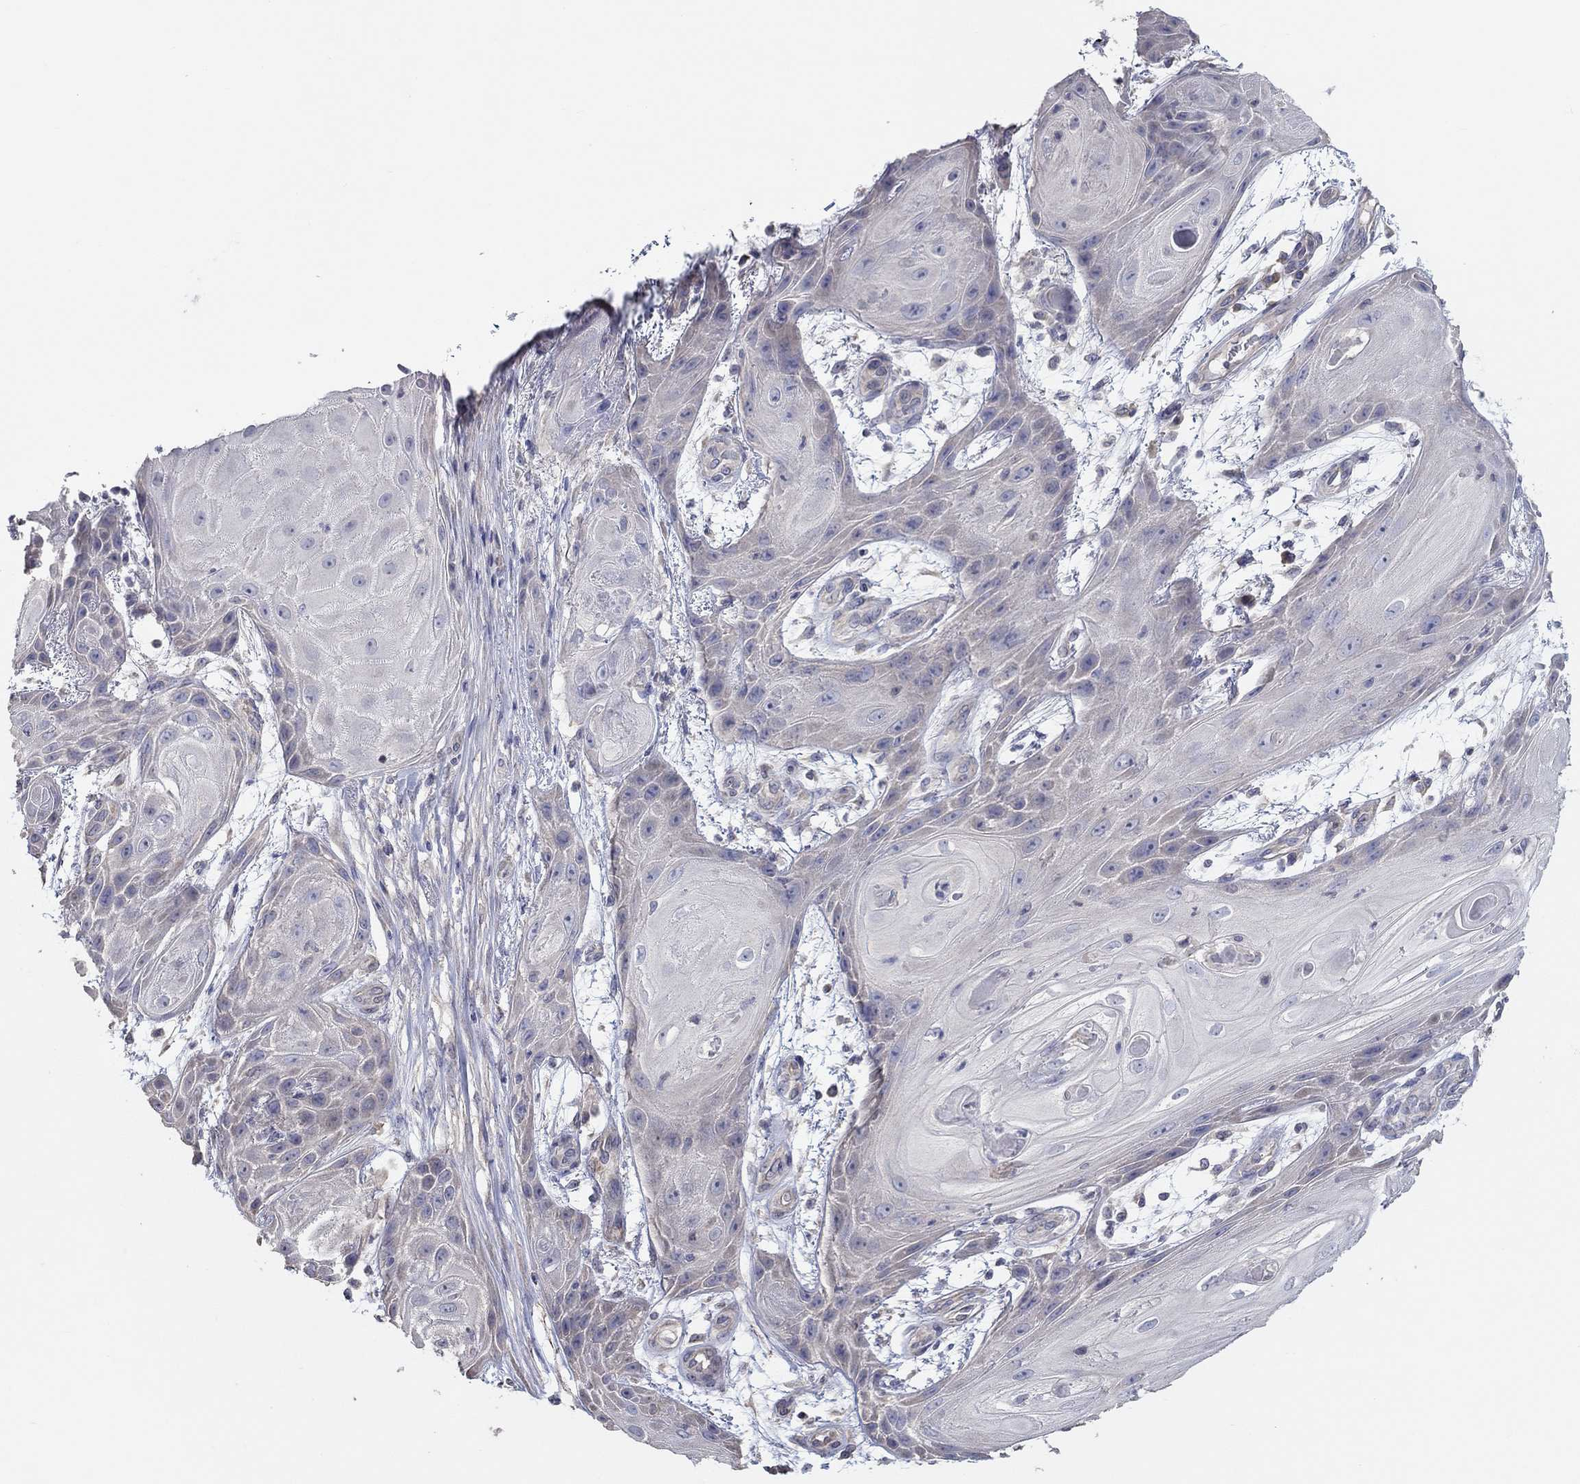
{"staining": {"intensity": "negative", "quantity": "none", "location": "none"}, "tissue": "skin cancer", "cell_type": "Tumor cells", "image_type": "cancer", "snomed": [{"axis": "morphology", "description": "Squamous cell carcinoma, NOS"}, {"axis": "topography", "description": "Skin"}], "caption": "This is a micrograph of IHC staining of skin squamous cell carcinoma, which shows no staining in tumor cells.", "gene": "DOCK3", "patient": {"sex": "male", "age": 62}}